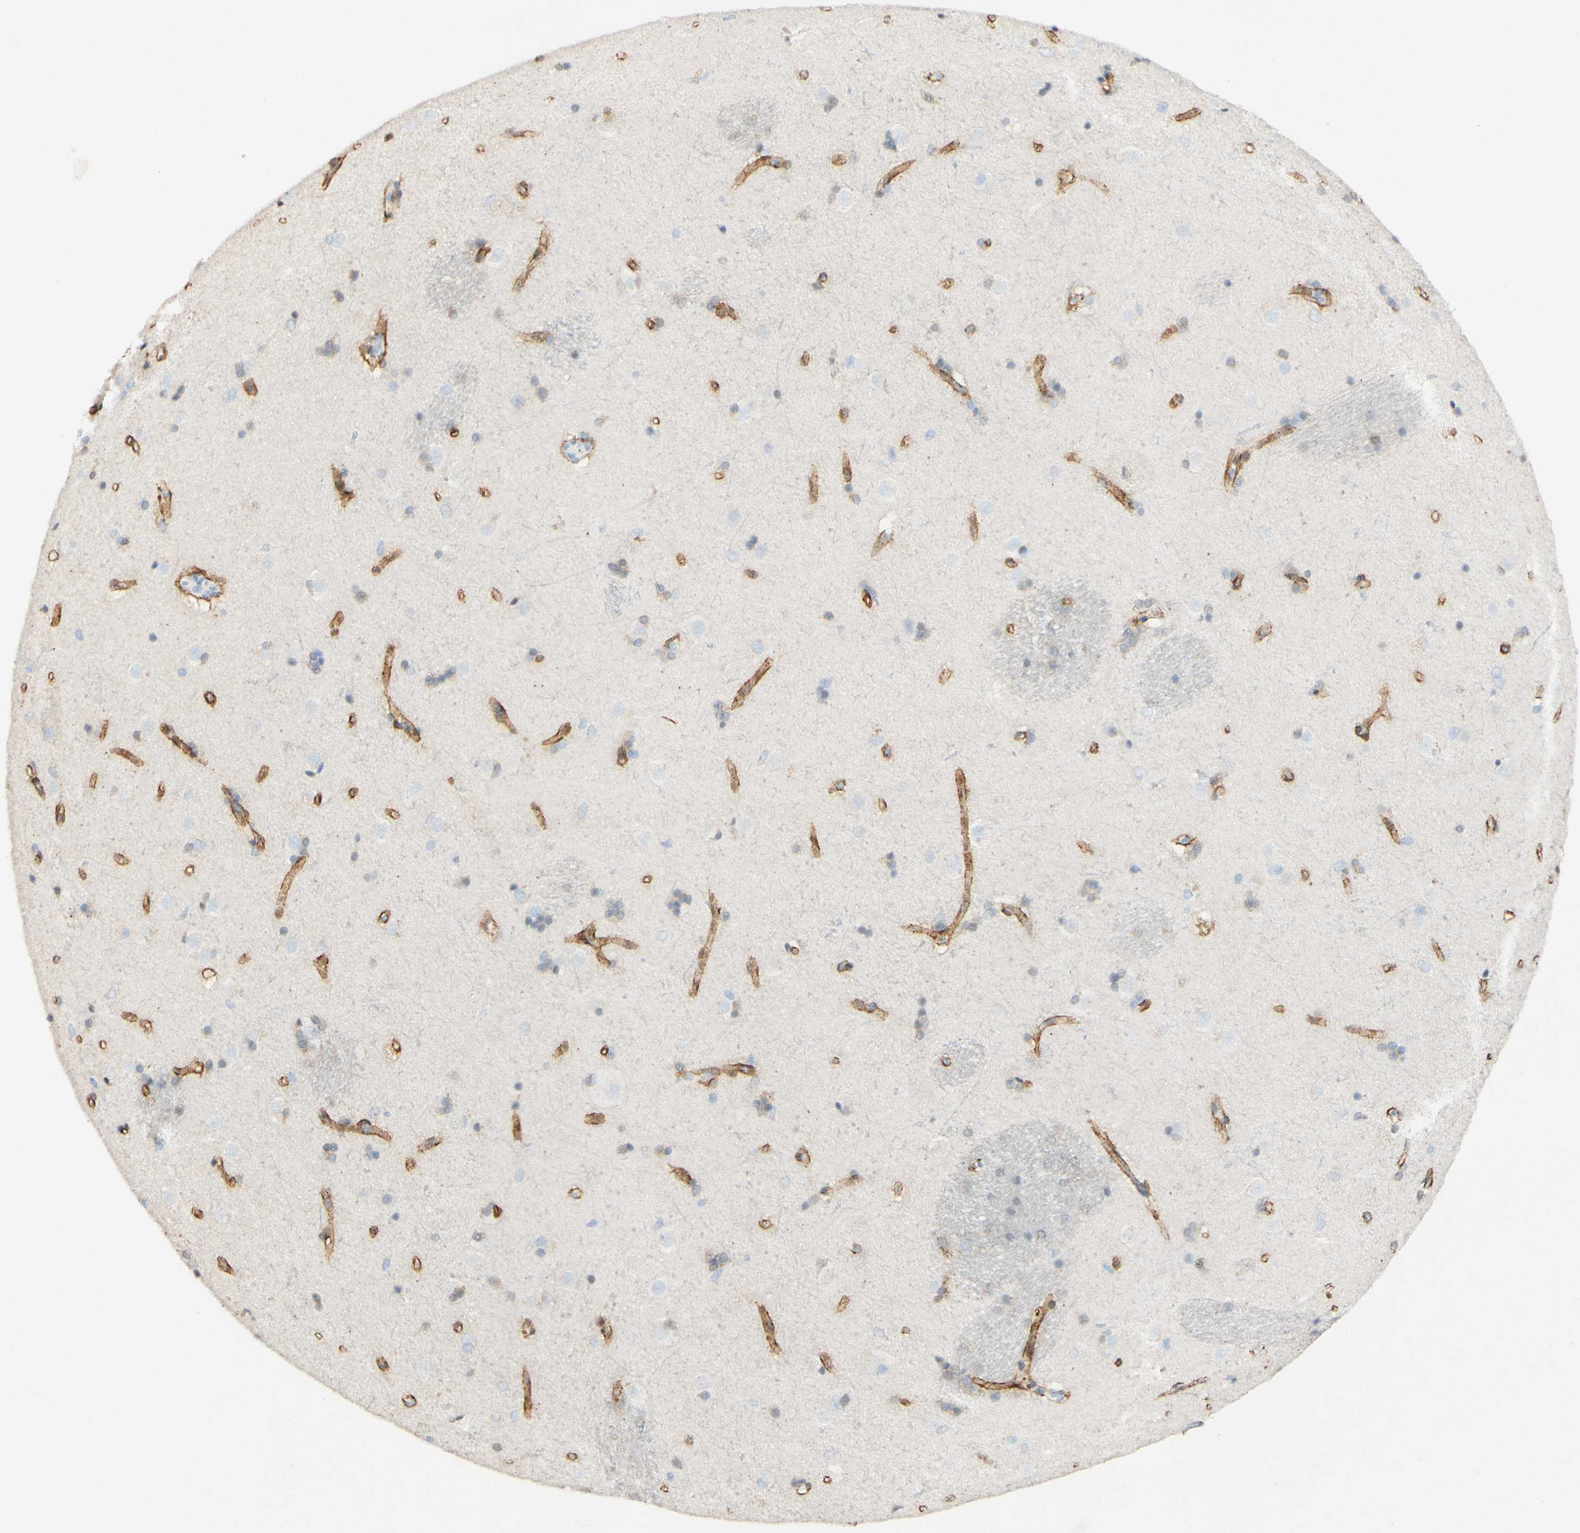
{"staining": {"intensity": "moderate", "quantity": "<25%", "location": "cytoplasmic/membranous"}, "tissue": "caudate", "cell_type": "Glial cells", "image_type": "normal", "snomed": [{"axis": "morphology", "description": "Normal tissue, NOS"}, {"axis": "topography", "description": "Lateral ventricle wall"}], "caption": "This histopathology image exhibits immunohistochemistry (IHC) staining of unremarkable human caudate, with low moderate cytoplasmic/membranous staining in approximately <25% of glial cells.", "gene": "FGF4", "patient": {"sex": "female", "age": 19}}